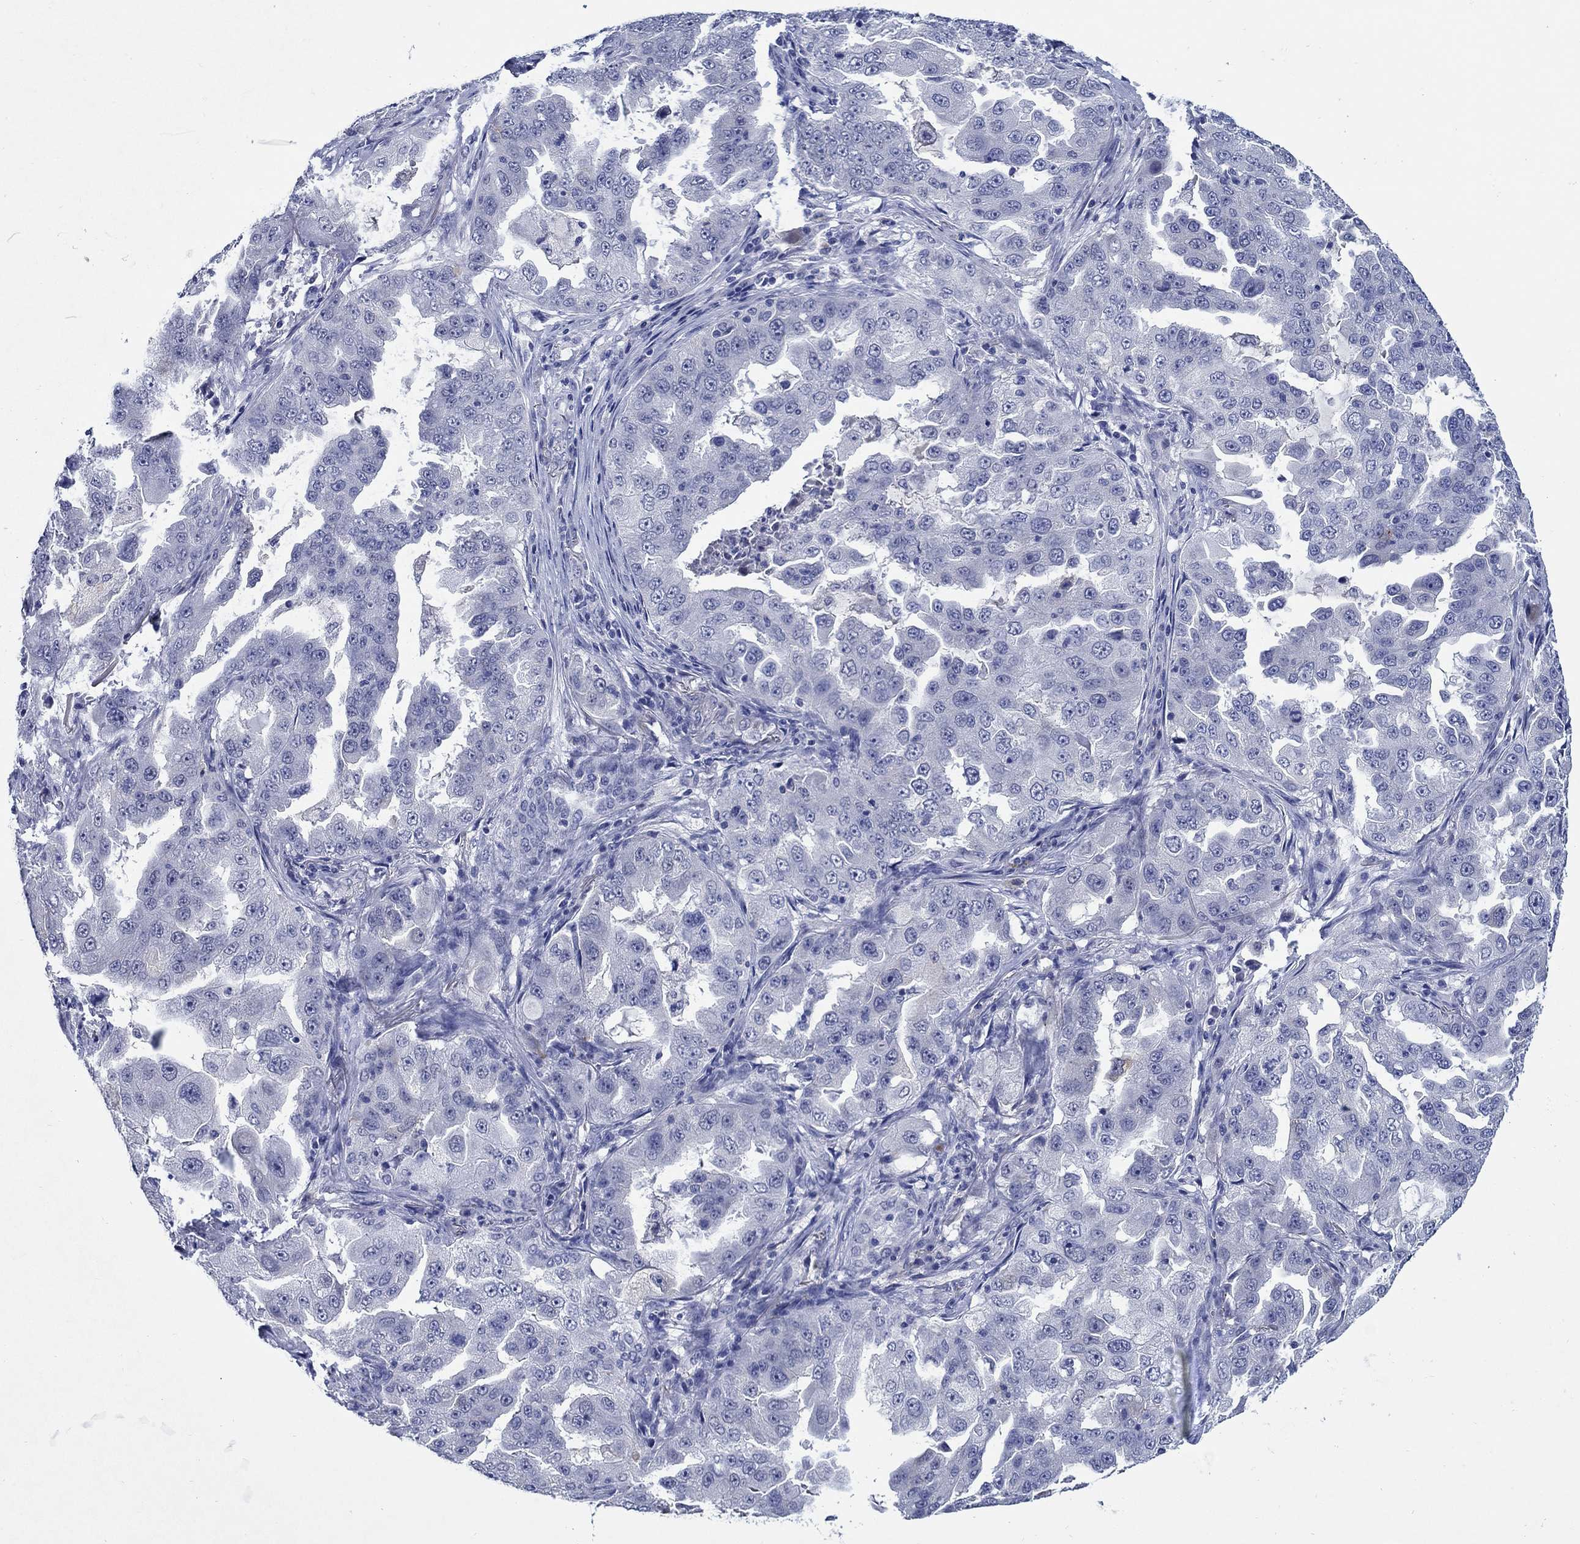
{"staining": {"intensity": "negative", "quantity": "none", "location": "none"}, "tissue": "lung cancer", "cell_type": "Tumor cells", "image_type": "cancer", "snomed": [{"axis": "morphology", "description": "Adenocarcinoma, NOS"}, {"axis": "topography", "description": "Lung"}], "caption": "IHC image of neoplastic tissue: human lung cancer stained with DAB displays no significant protein staining in tumor cells.", "gene": "MC2R", "patient": {"sex": "female", "age": 61}}